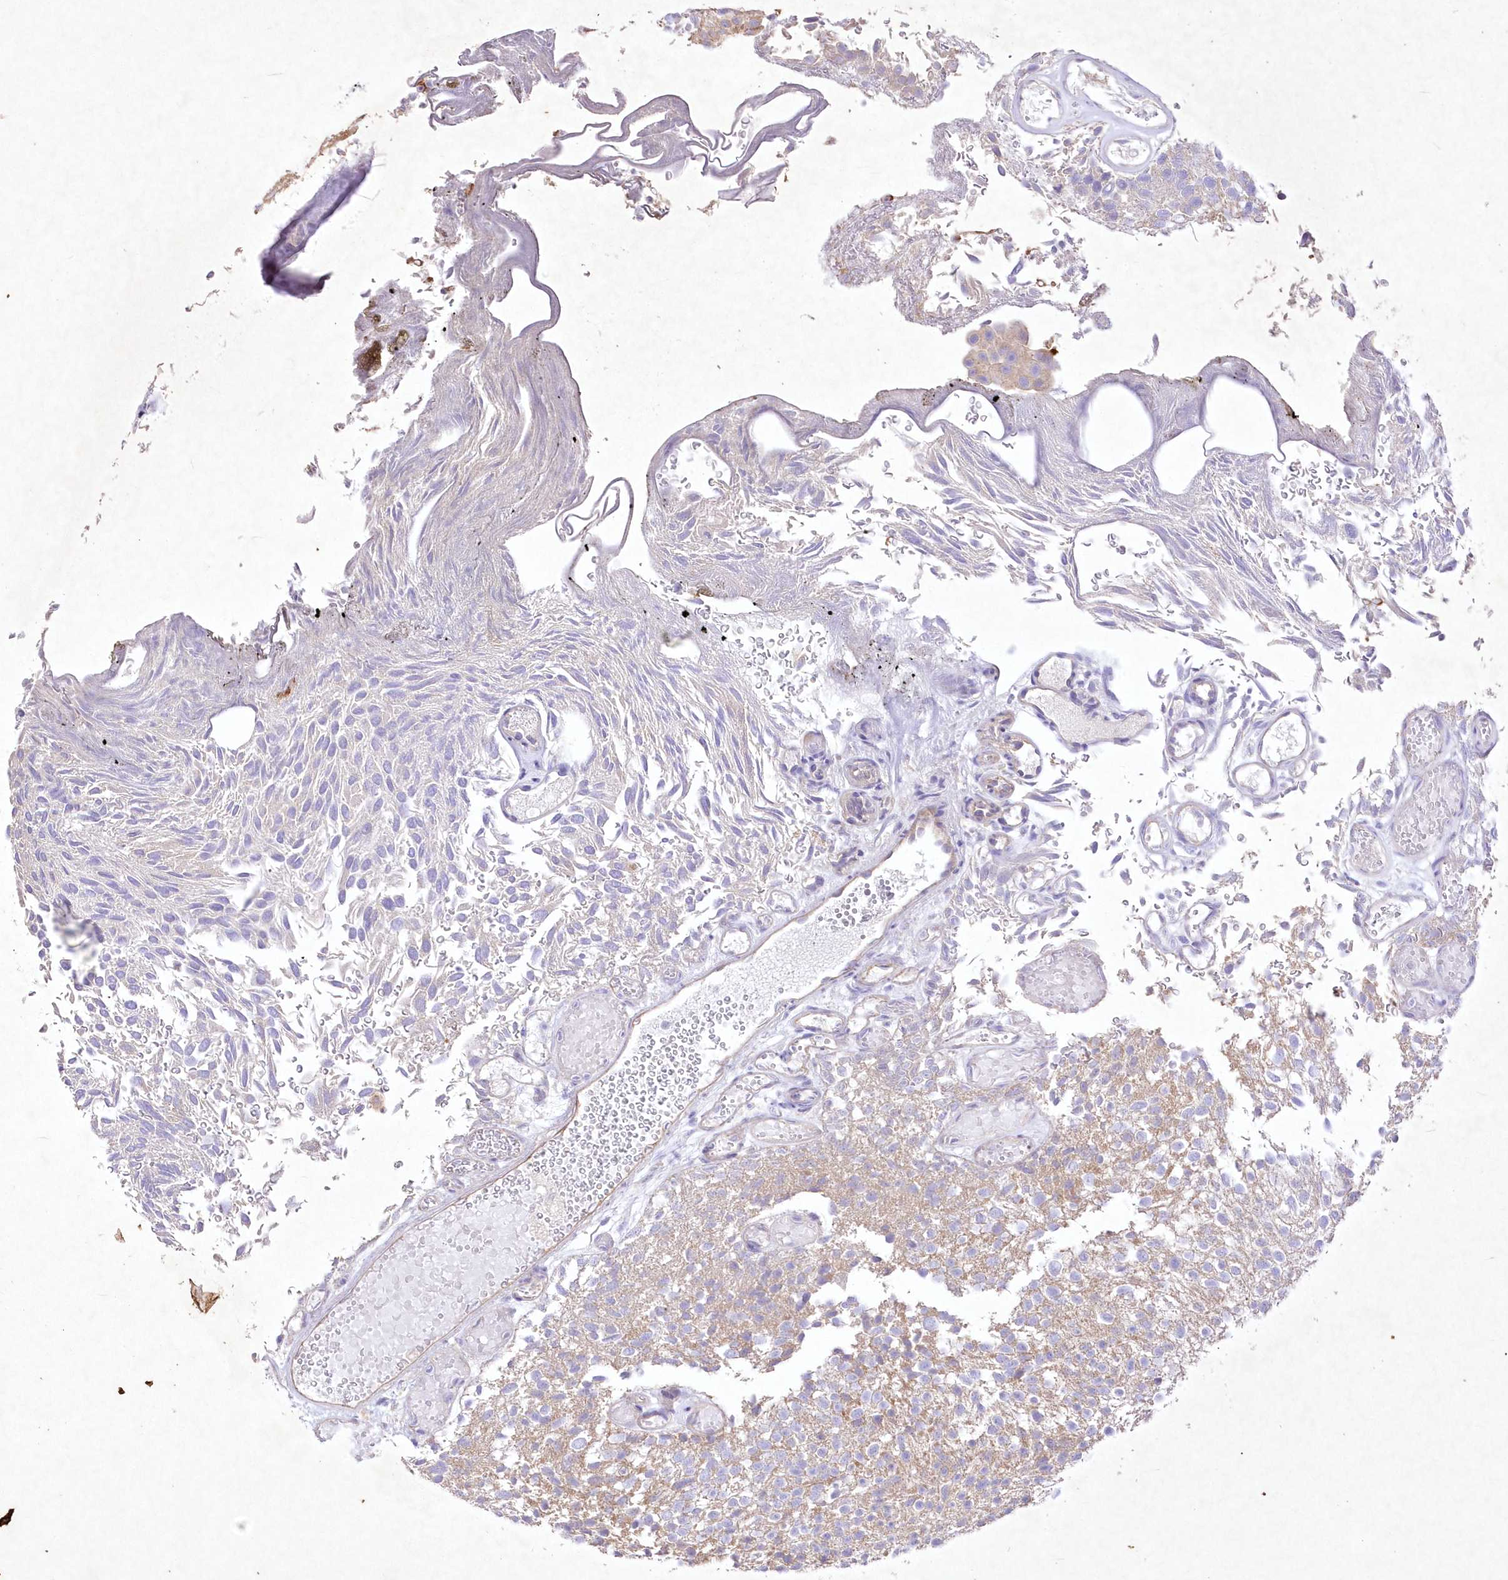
{"staining": {"intensity": "moderate", "quantity": "<25%", "location": "cytoplasmic/membranous"}, "tissue": "urothelial cancer", "cell_type": "Tumor cells", "image_type": "cancer", "snomed": [{"axis": "morphology", "description": "Urothelial carcinoma, Low grade"}, {"axis": "topography", "description": "Urinary bladder"}], "caption": "This is an image of immunohistochemistry staining of low-grade urothelial carcinoma, which shows moderate positivity in the cytoplasmic/membranous of tumor cells.", "gene": "ITSN2", "patient": {"sex": "male", "age": 78}}